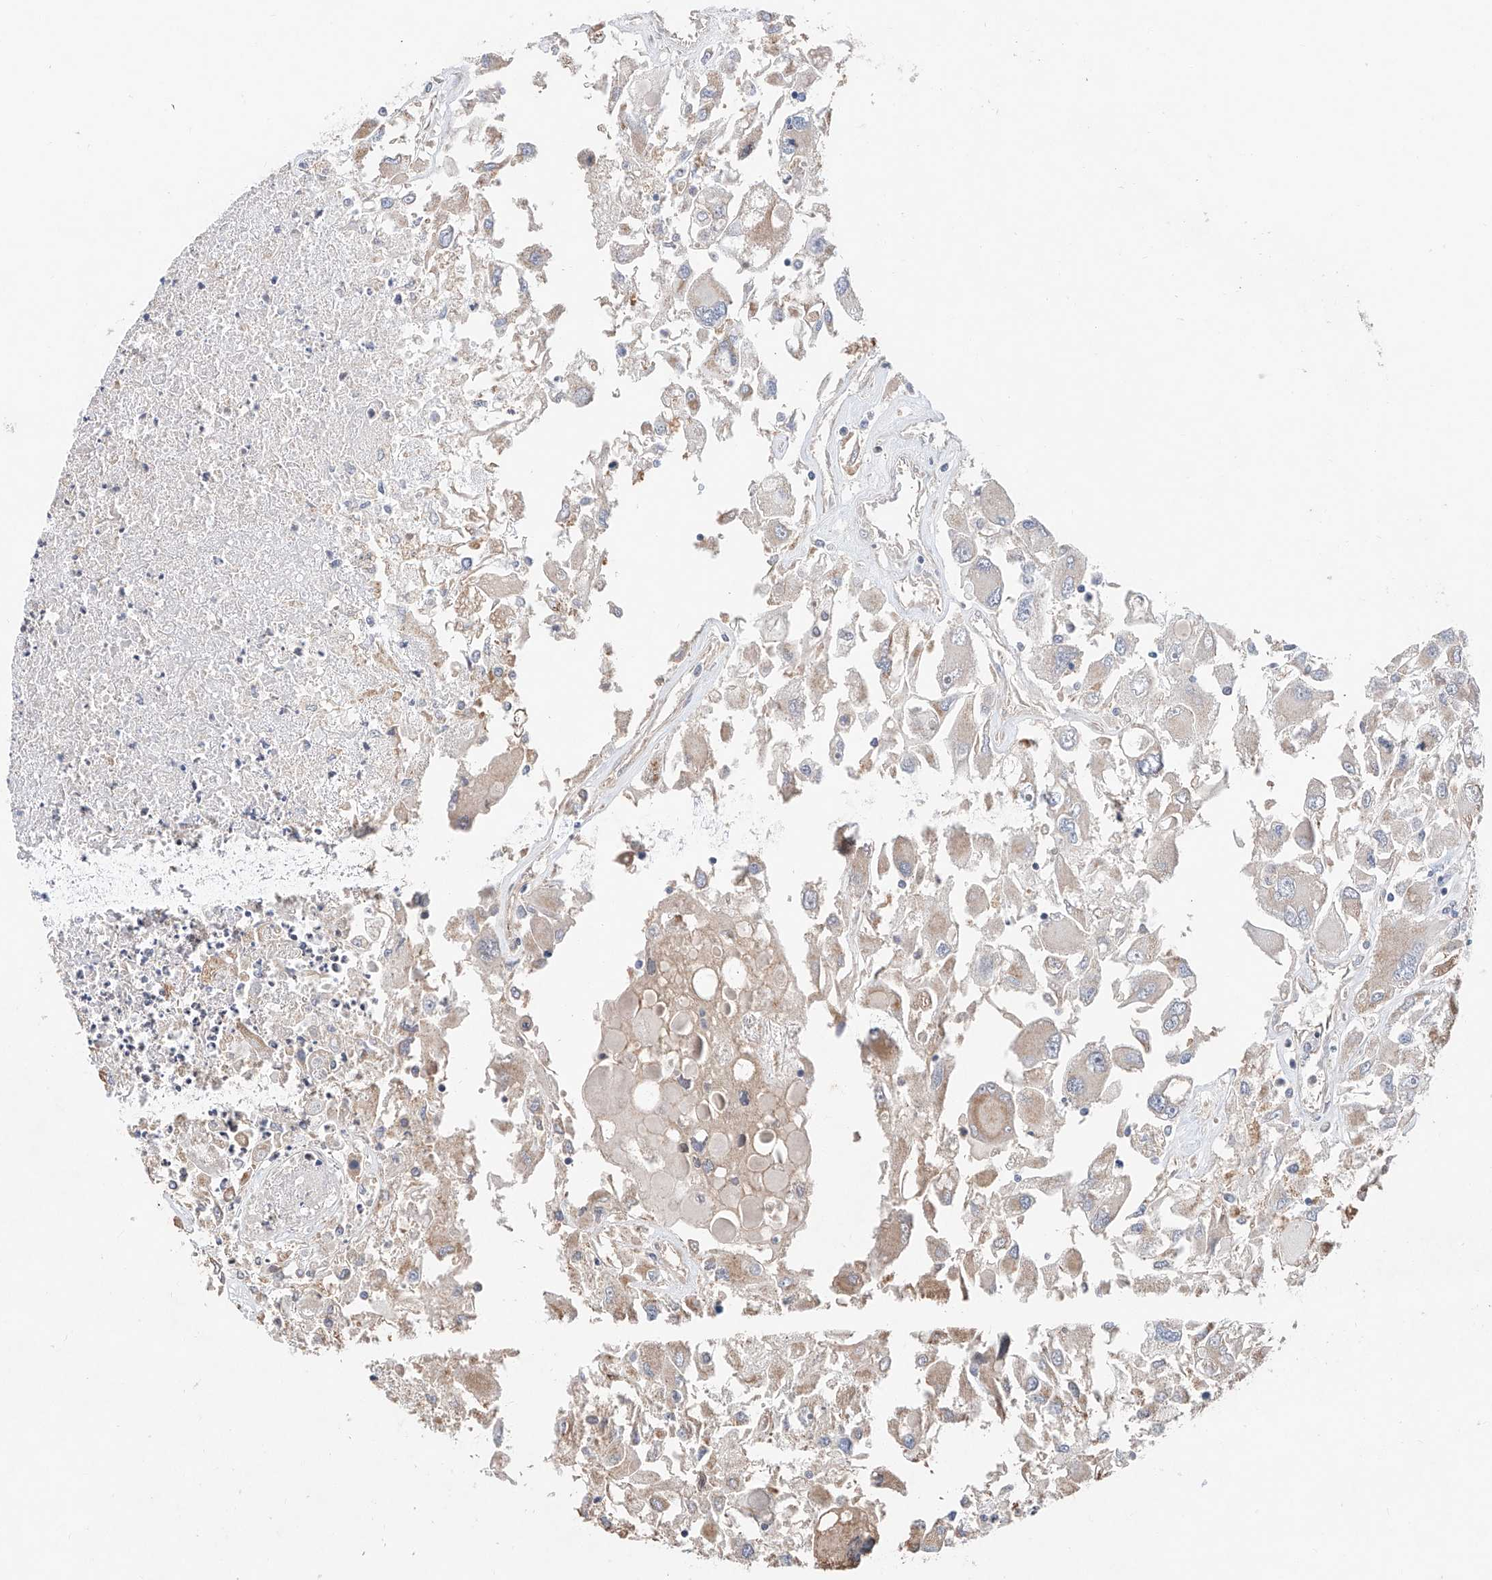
{"staining": {"intensity": "weak", "quantity": "<25%", "location": "cytoplasmic/membranous"}, "tissue": "renal cancer", "cell_type": "Tumor cells", "image_type": "cancer", "snomed": [{"axis": "morphology", "description": "Adenocarcinoma, NOS"}, {"axis": "topography", "description": "Kidney"}], "caption": "High magnification brightfield microscopy of renal adenocarcinoma stained with DAB (brown) and counterstained with hematoxylin (blue): tumor cells show no significant staining.", "gene": "FUCA2", "patient": {"sex": "female", "age": 52}}